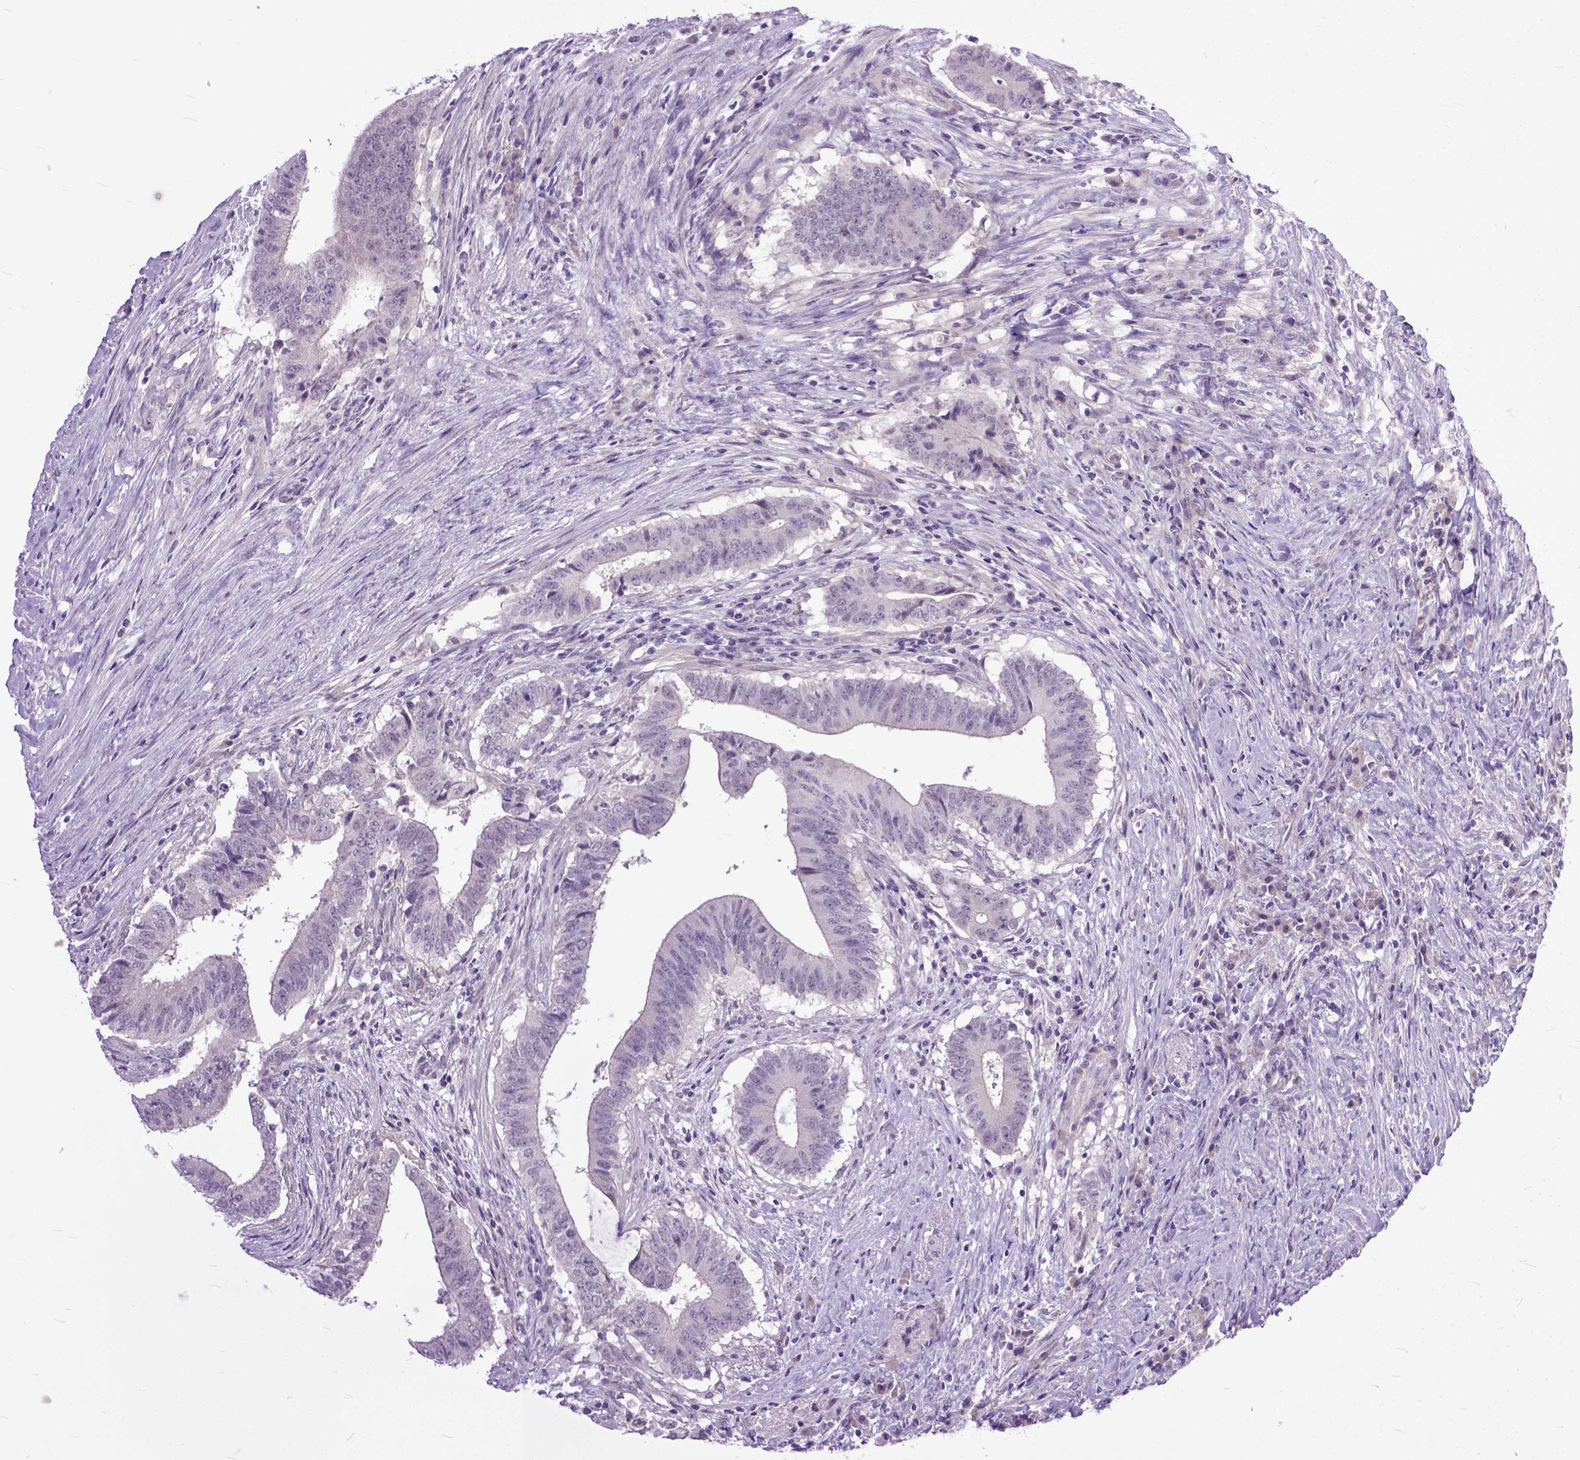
{"staining": {"intensity": "negative", "quantity": "none", "location": "none"}, "tissue": "colorectal cancer", "cell_type": "Tumor cells", "image_type": "cancer", "snomed": [{"axis": "morphology", "description": "Adenocarcinoma, NOS"}, {"axis": "topography", "description": "Colon"}], "caption": "Colorectal cancer was stained to show a protein in brown. There is no significant expression in tumor cells.", "gene": "TCEAL7", "patient": {"sex": "female", "age": 43}}